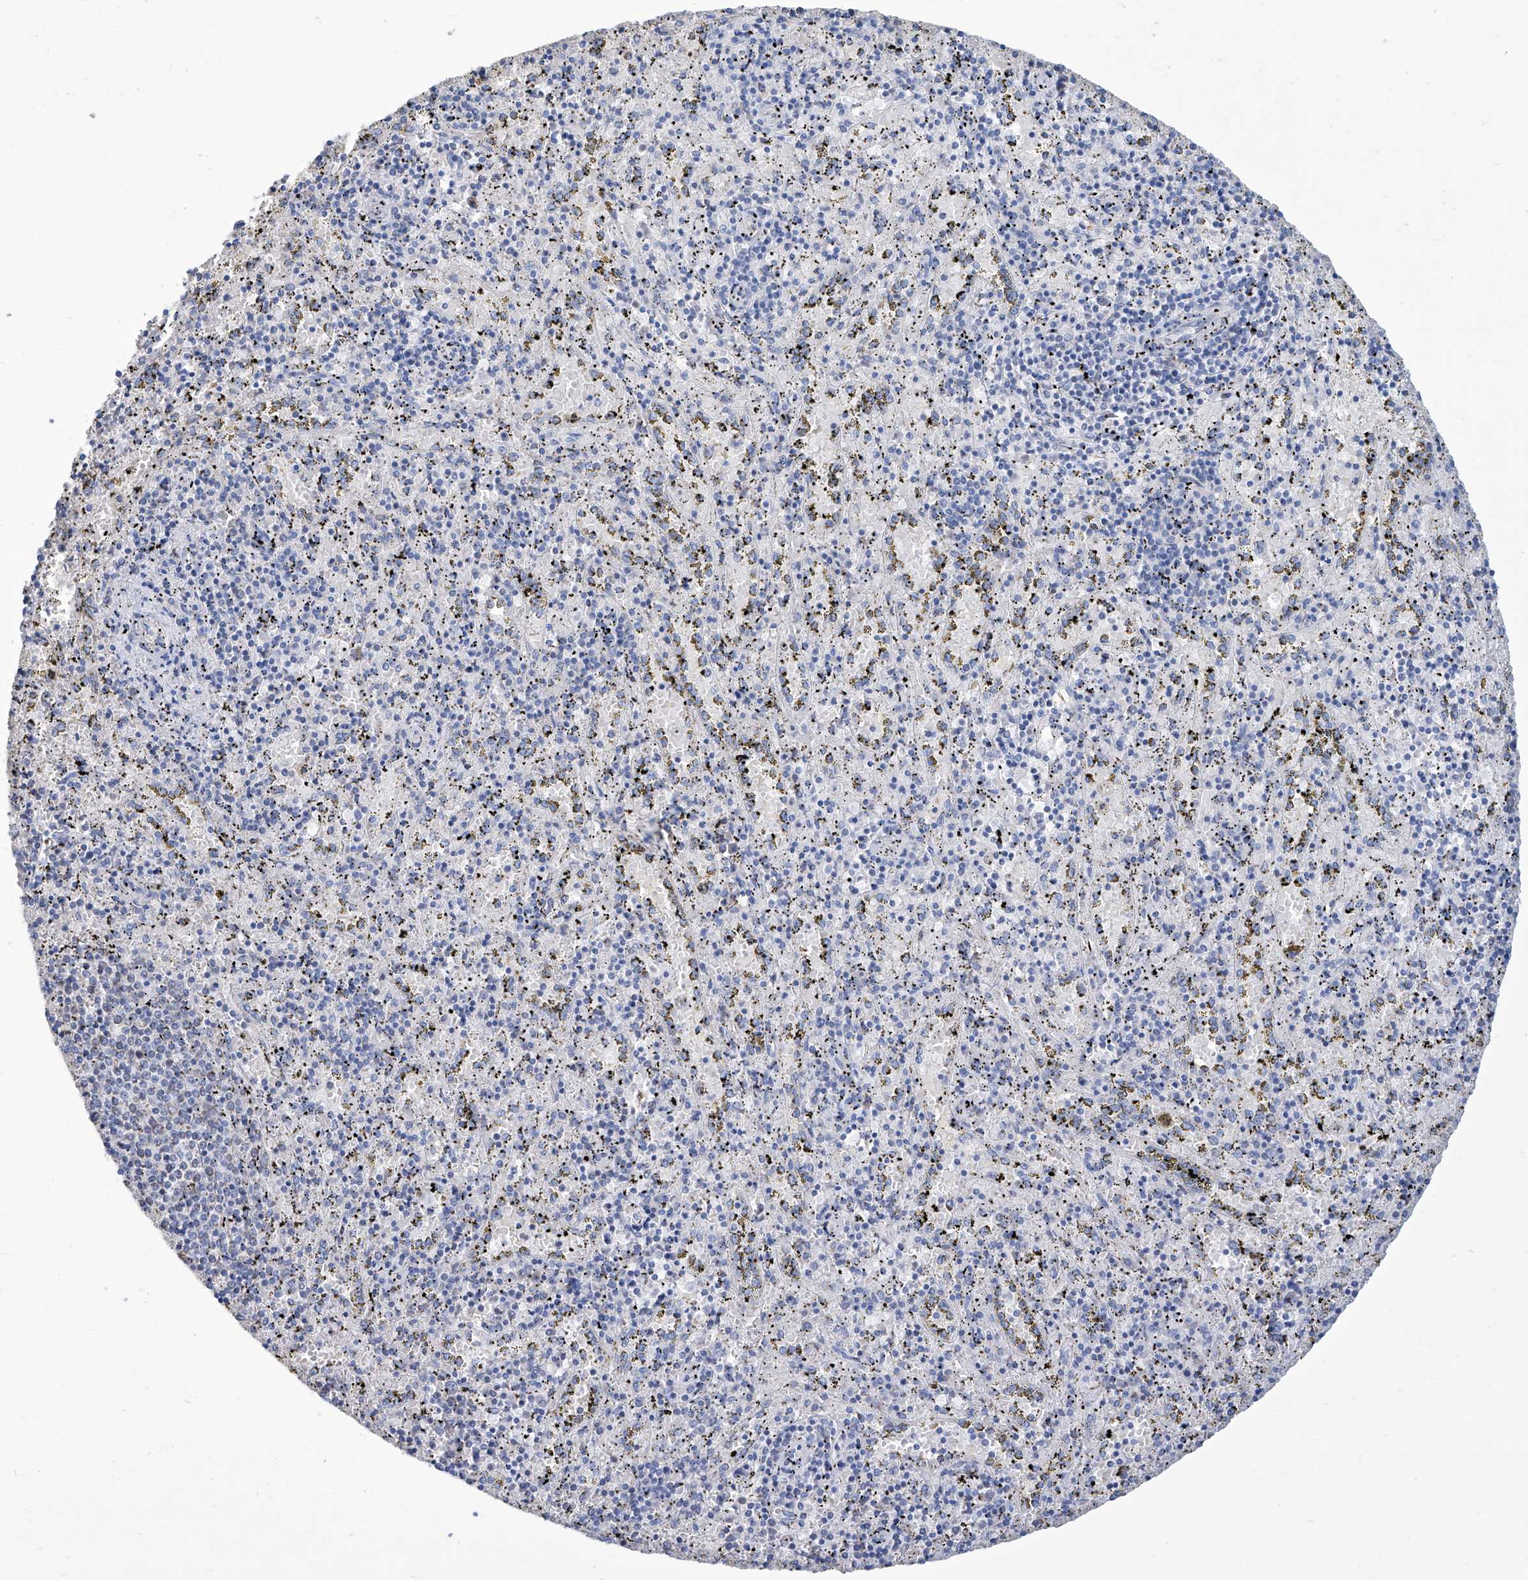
{"staining": {"intensity": "negative", "quantity": "none", "location": "none"}, "tissue": "spleen", "cell_type": "Cells in red pulp", "image_type": "normal", "snomed": [{"axis": "morphology", "description": "Normal tissue, NOS"}, {"axis": "topography", "description": "Spleen"}], "caption": "An immunohistochemistry (IHC) photomicrograph of normal spleen is shown. There is no staining in cells in red pulp of spleen.", "gene": "ALDH6A1", "patient": {"sex": "male", "age": 11}}